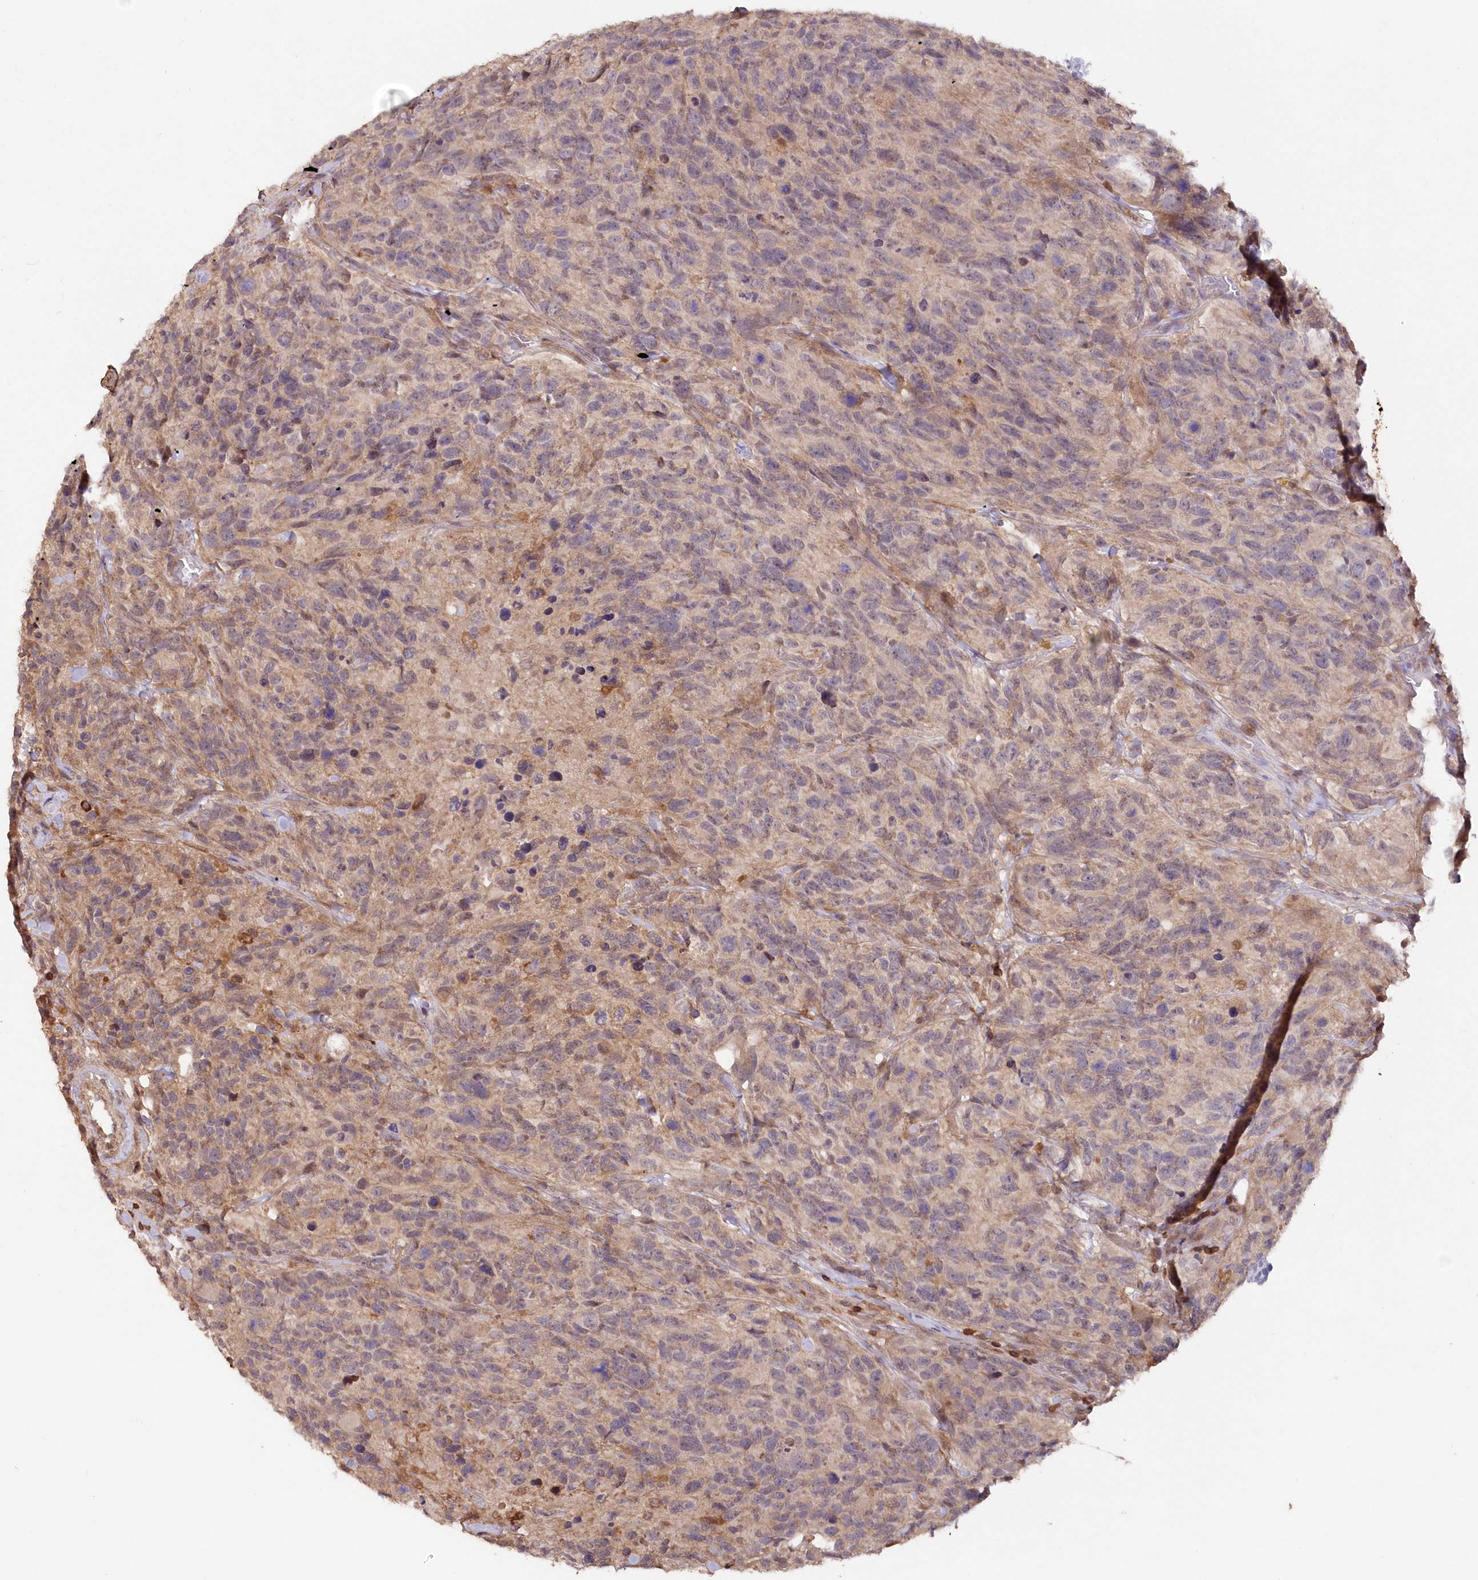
{"staining": {"intensity": "negative", "quantity": "none", "location": "none"}, "tissue": "glioma", "cell_type": "Tumor cells", "image_type": "cancer", "snomed": [{"axis": "morphology", "description": "Glioma, malignant, High grade"}, {"axis": "topography", "description": "Brain"}], "caption": "Malignant glioma (high-grade) was stained to show a protein in brown. There is no significant positivity in tumor cells.", "gene": "SNED1", "patient": {"sex": "male", "age": 69}}